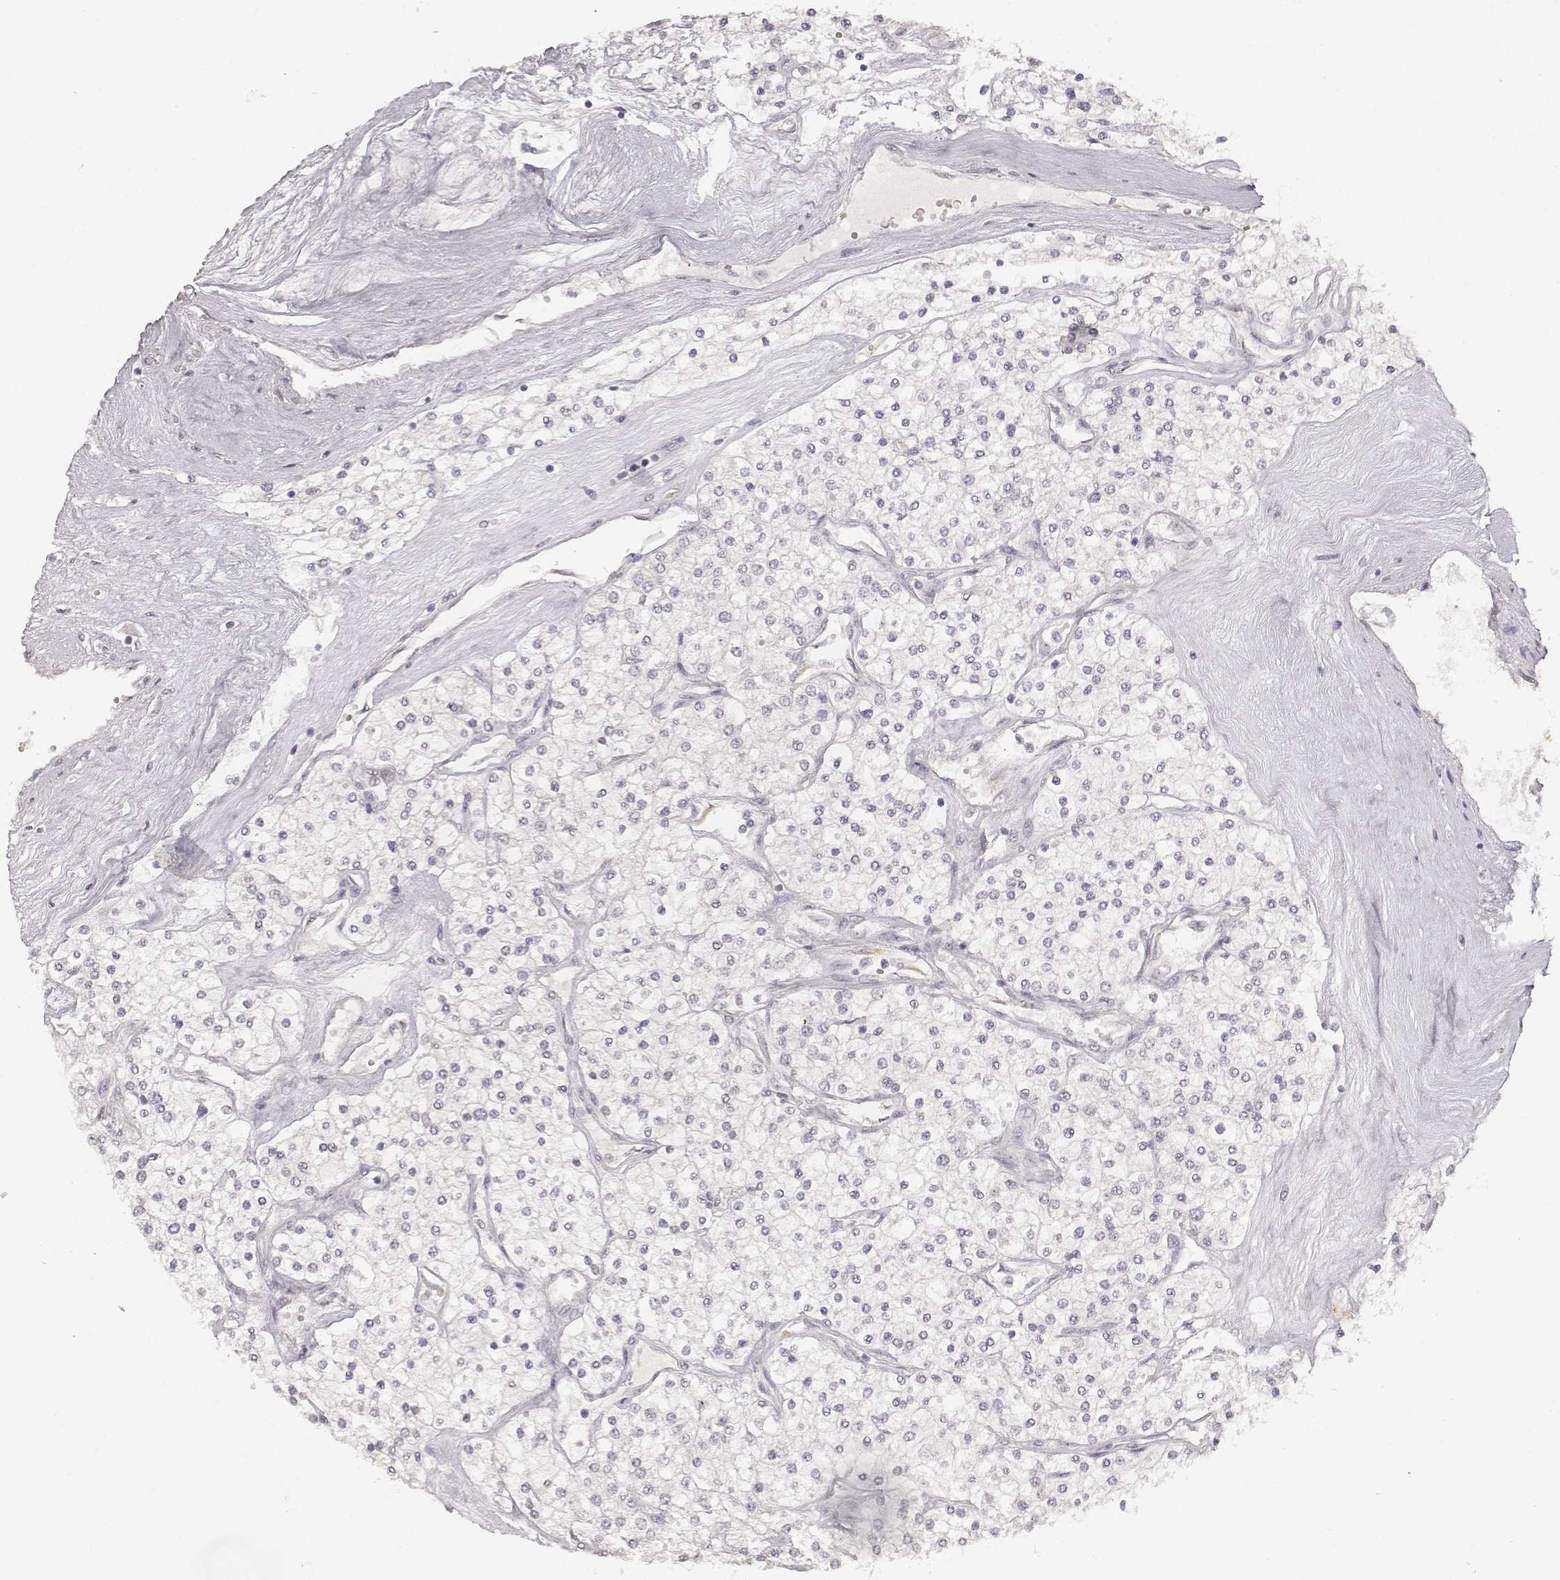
{"staining": {"intensity": "negative", "quantity": "none", "location": "none"}, "tissue": "renal cancer", "cell_type": "Tumor cells", "image_type": "cancer", "snomed": [{"axis": "morphology", "description": "Adenocarcinoma, NOS"}, {"axis": "topography", "description": "Kidney"}], "caption": "Renal adenocarcinoma was stained to show a protein in brown. There is no significant expression in tumor cells. (Stains: DAB (3,3'-diaminobenzidine) IHC with hematoxylin counter stain, Microscopy: brightfield microscopy at high magnification).", "gene": "LAMC2", "patient": {"sex": "male", "age": 80}}